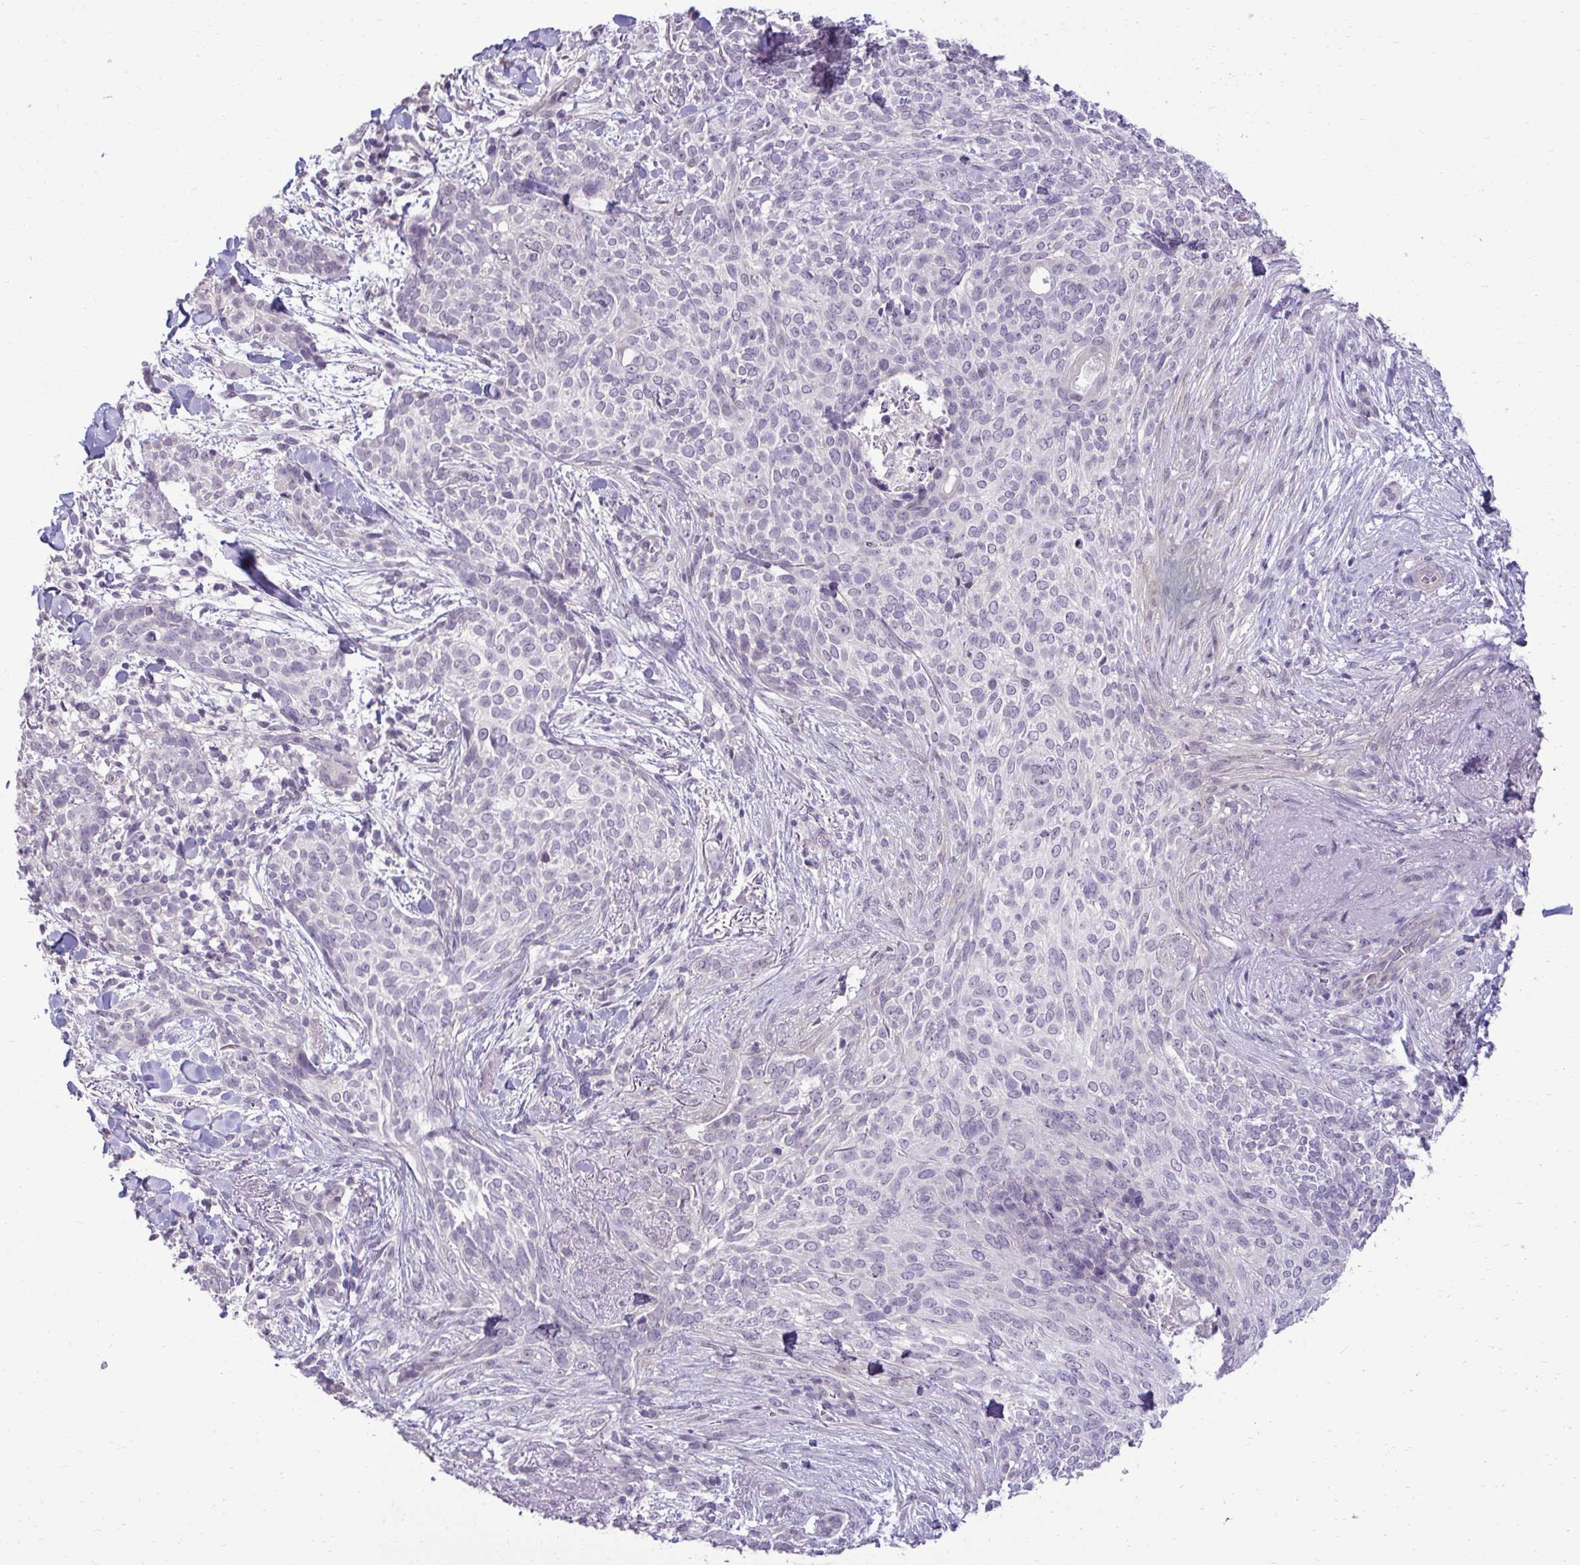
{"staining": {"intensity": "negative", "quantity": "none", "location": "none"}, "tissue": "skin cancer", "cell_type": "Tumor cells", "image_type": "cancer", "snomed": [{"axis": "morphology", "description": "Basal cell carcinoma"}, {"axis": "topography", "description": "Skin"}, {"axis": "topography", "description": "Skin of face"}], "caption": "Skin cancer (basal cell carcinoma) was stained to show a protein in brown. There is no significant positivity in tumor cells.", "gene": "SLC30A3", "patient": {"sex": "female", "age": 90}}